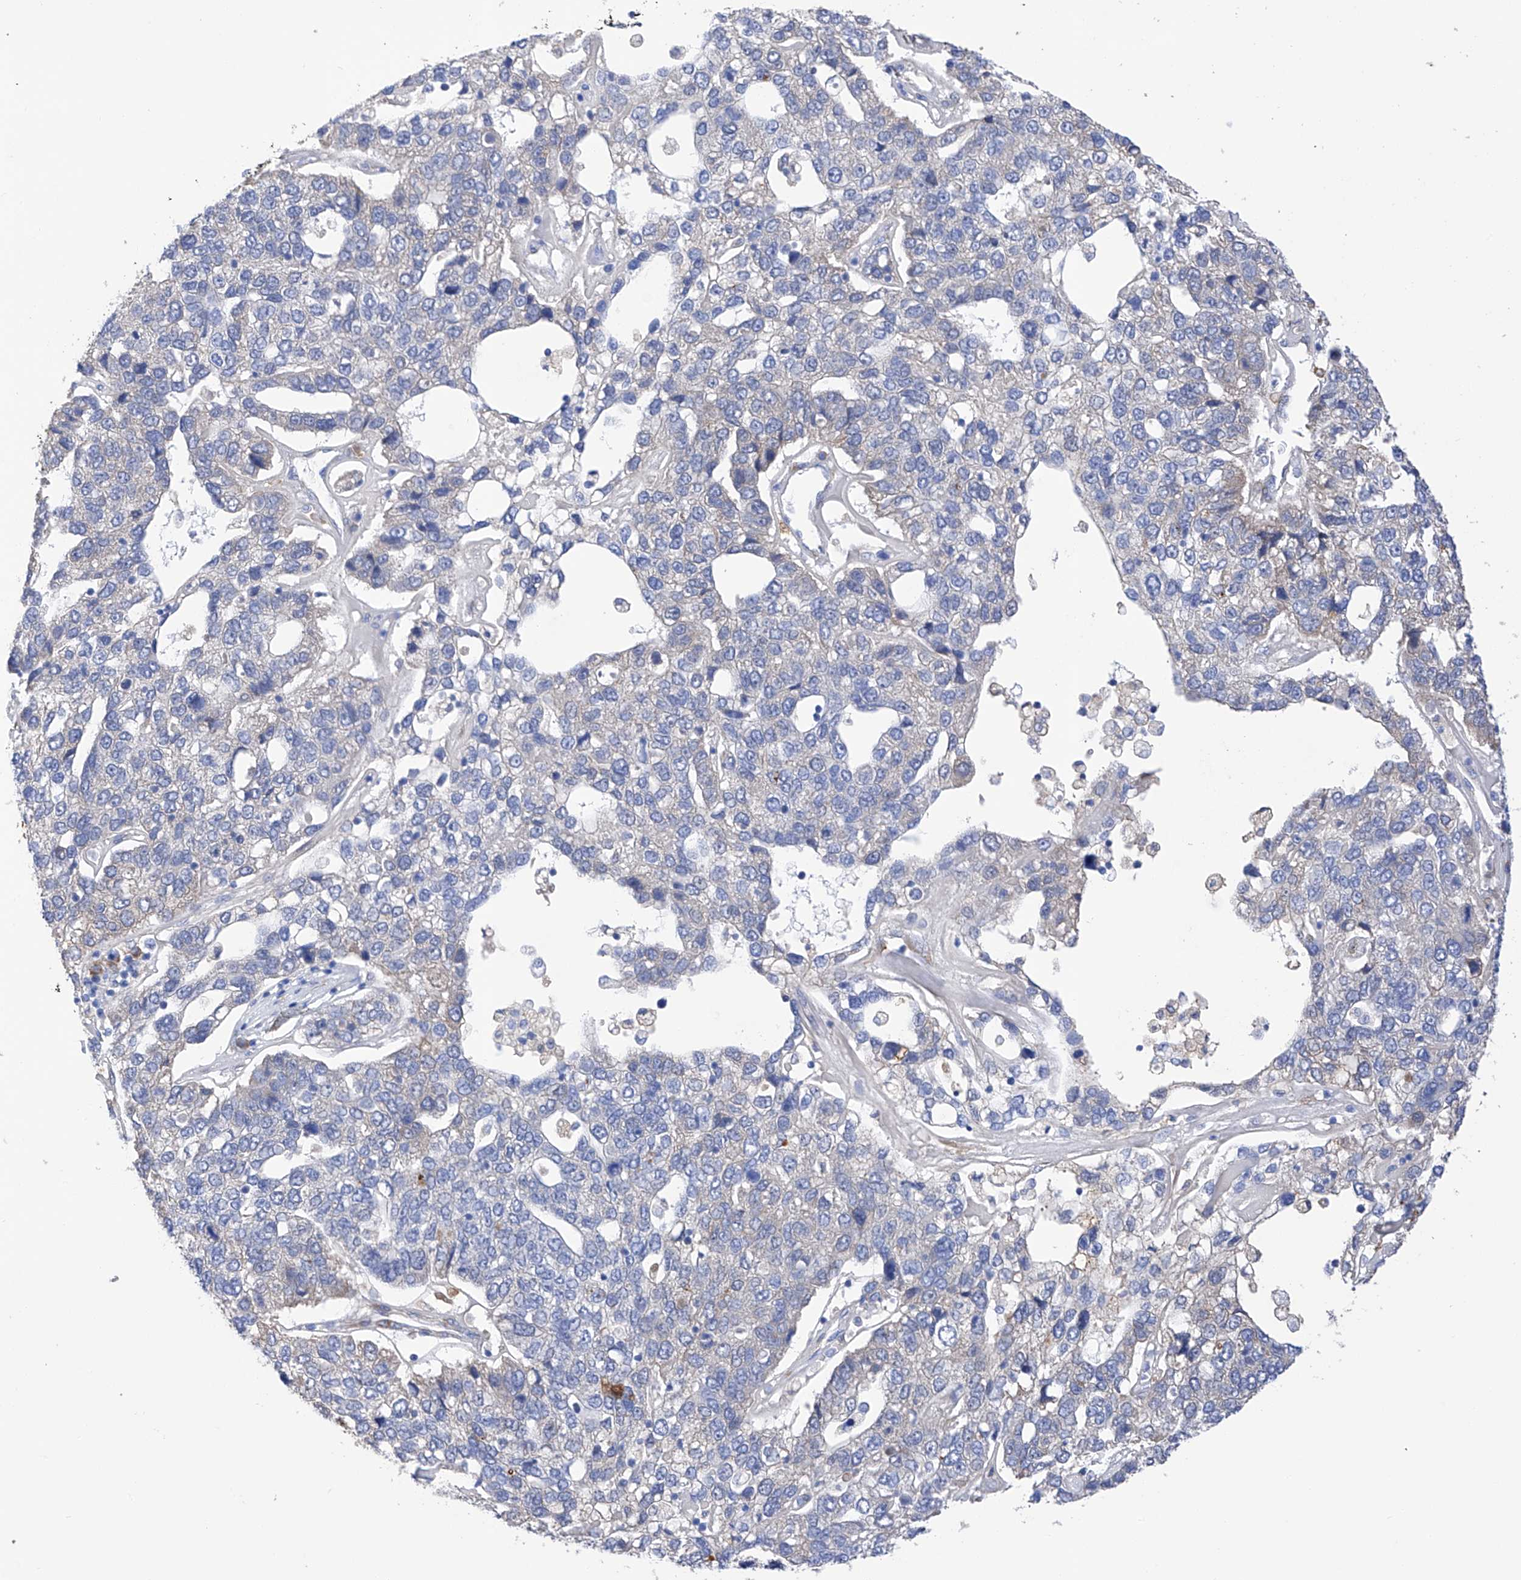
{"staining": {"intensity": "negative", "quantity": "none", "location": "none"}, "tissue": "pancreatic cancer", "cell_type": "Tumor cells", "image_type": "cancer", "snomed": [{"axis": "morphology", "description": "Adenocarcinoma, NOS"}, {"axis": "topography", "description": "Pancreas"}], "caption": "A high-resolution photomicrograph shows immunohistochemistry (IHC) staining of pancreatic adenocarcinoma, which exhibits no significant expression in tumor cells. Brightfield microscopy of immunohistochemistry stained with DAB (3,3'-diaminobenzidine) (brown) and hematoxylin (blue), captured at high magnification.", "gene": "PDIA5", "patient": {"sex": "female", "age": 61}}